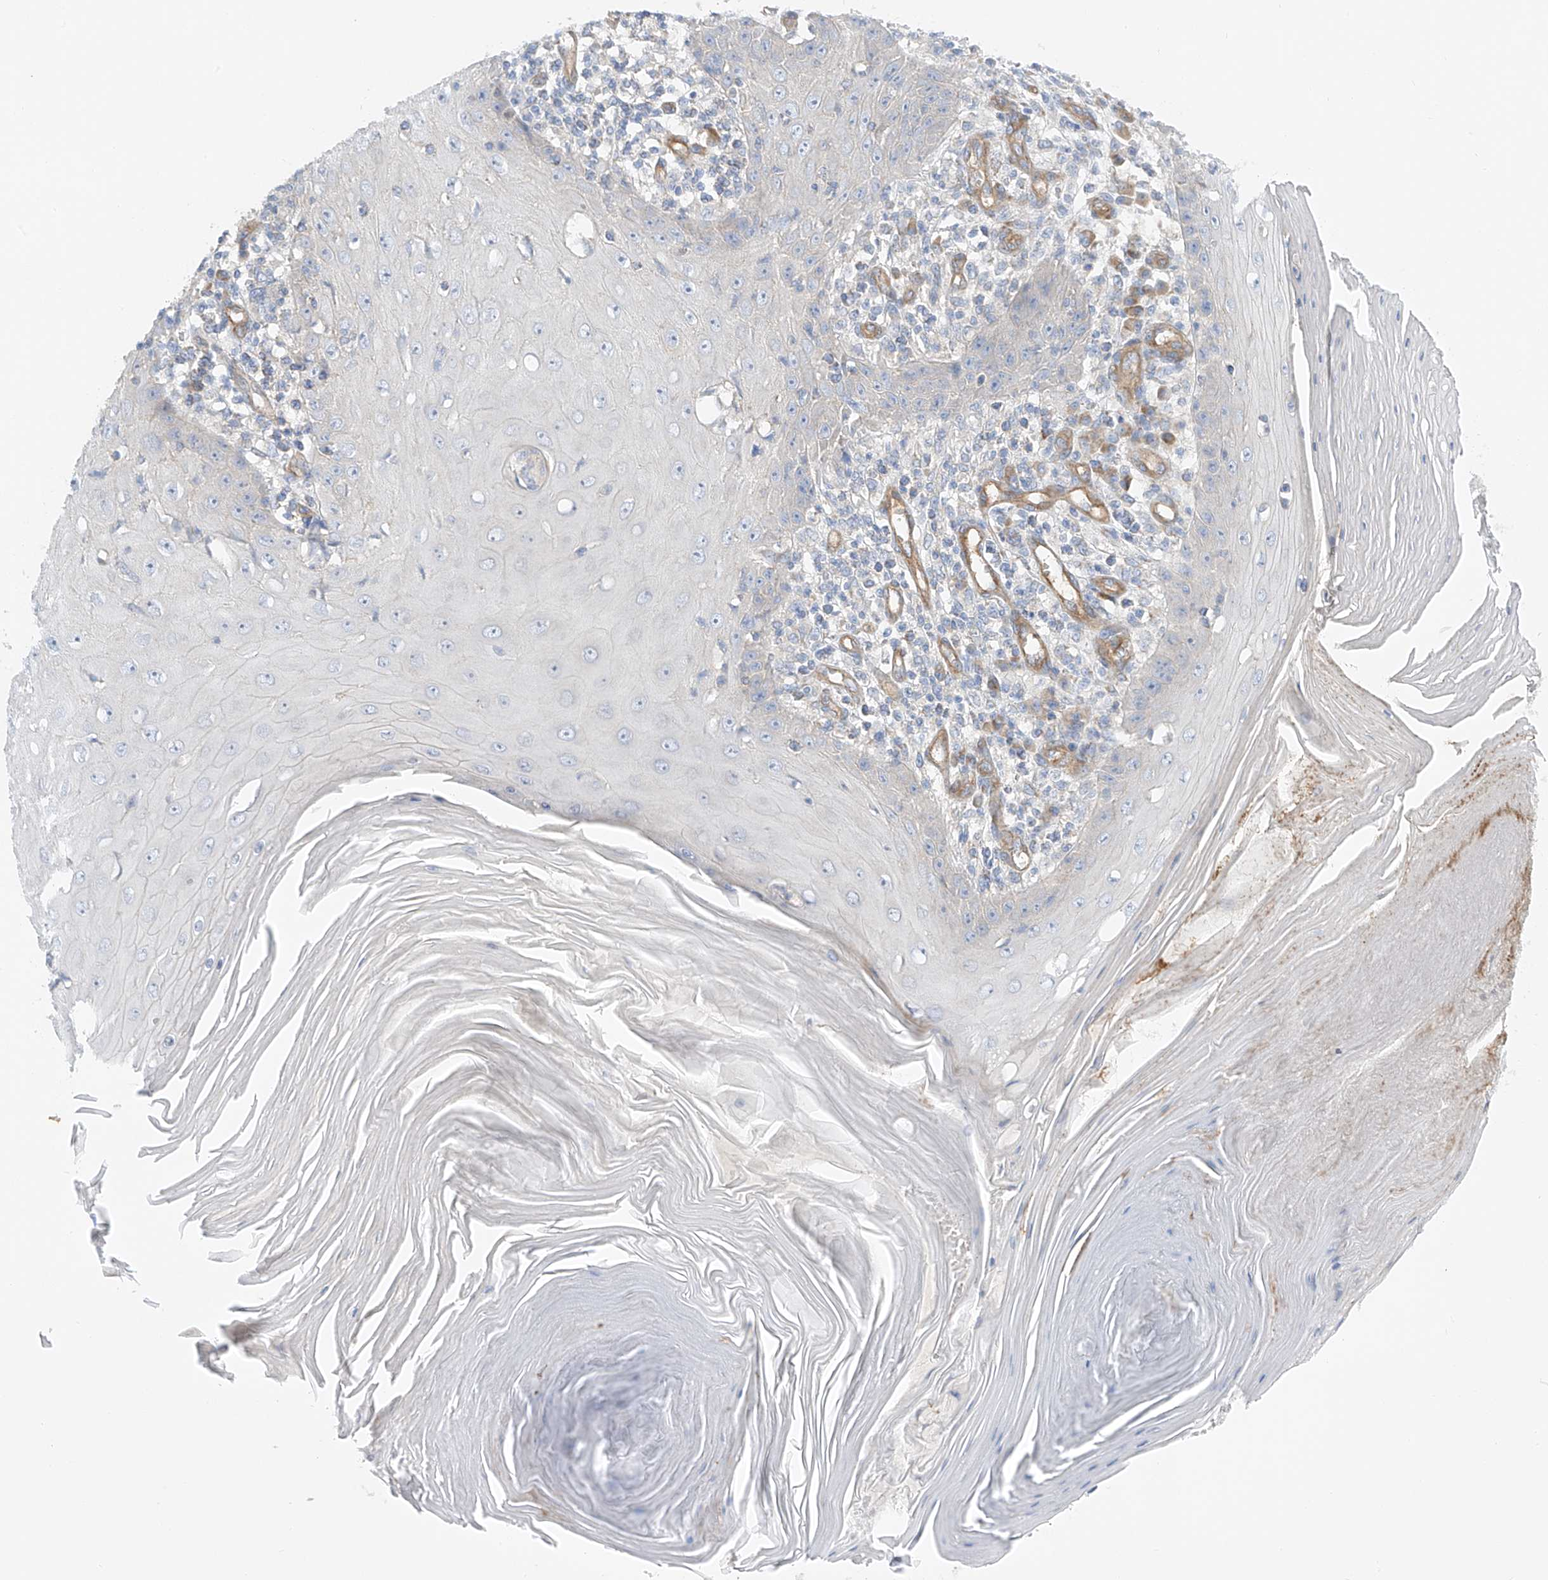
{"staining": {"intensity": "negative", "quantity": "none", "location": "none"}, "tissue": "skin cancer", "cell_type": "Tumor cells", "image_type": "cancer", "snomed": [{"axis": "morphology", "description": "Squamous cell carcinoma, NOS"}, {"axis": "topography", "description": "Skin"}], "caption": "Protein analysis of squamous cell carcinoma (skin) displays no significant staining in tumor cells. (DAB (3,3'-diaminobenzidine) immunohistochemistry with hematoxylin counter stain).", "gene": "LCA5", "patient": {"sex": "female", "age": 73}}